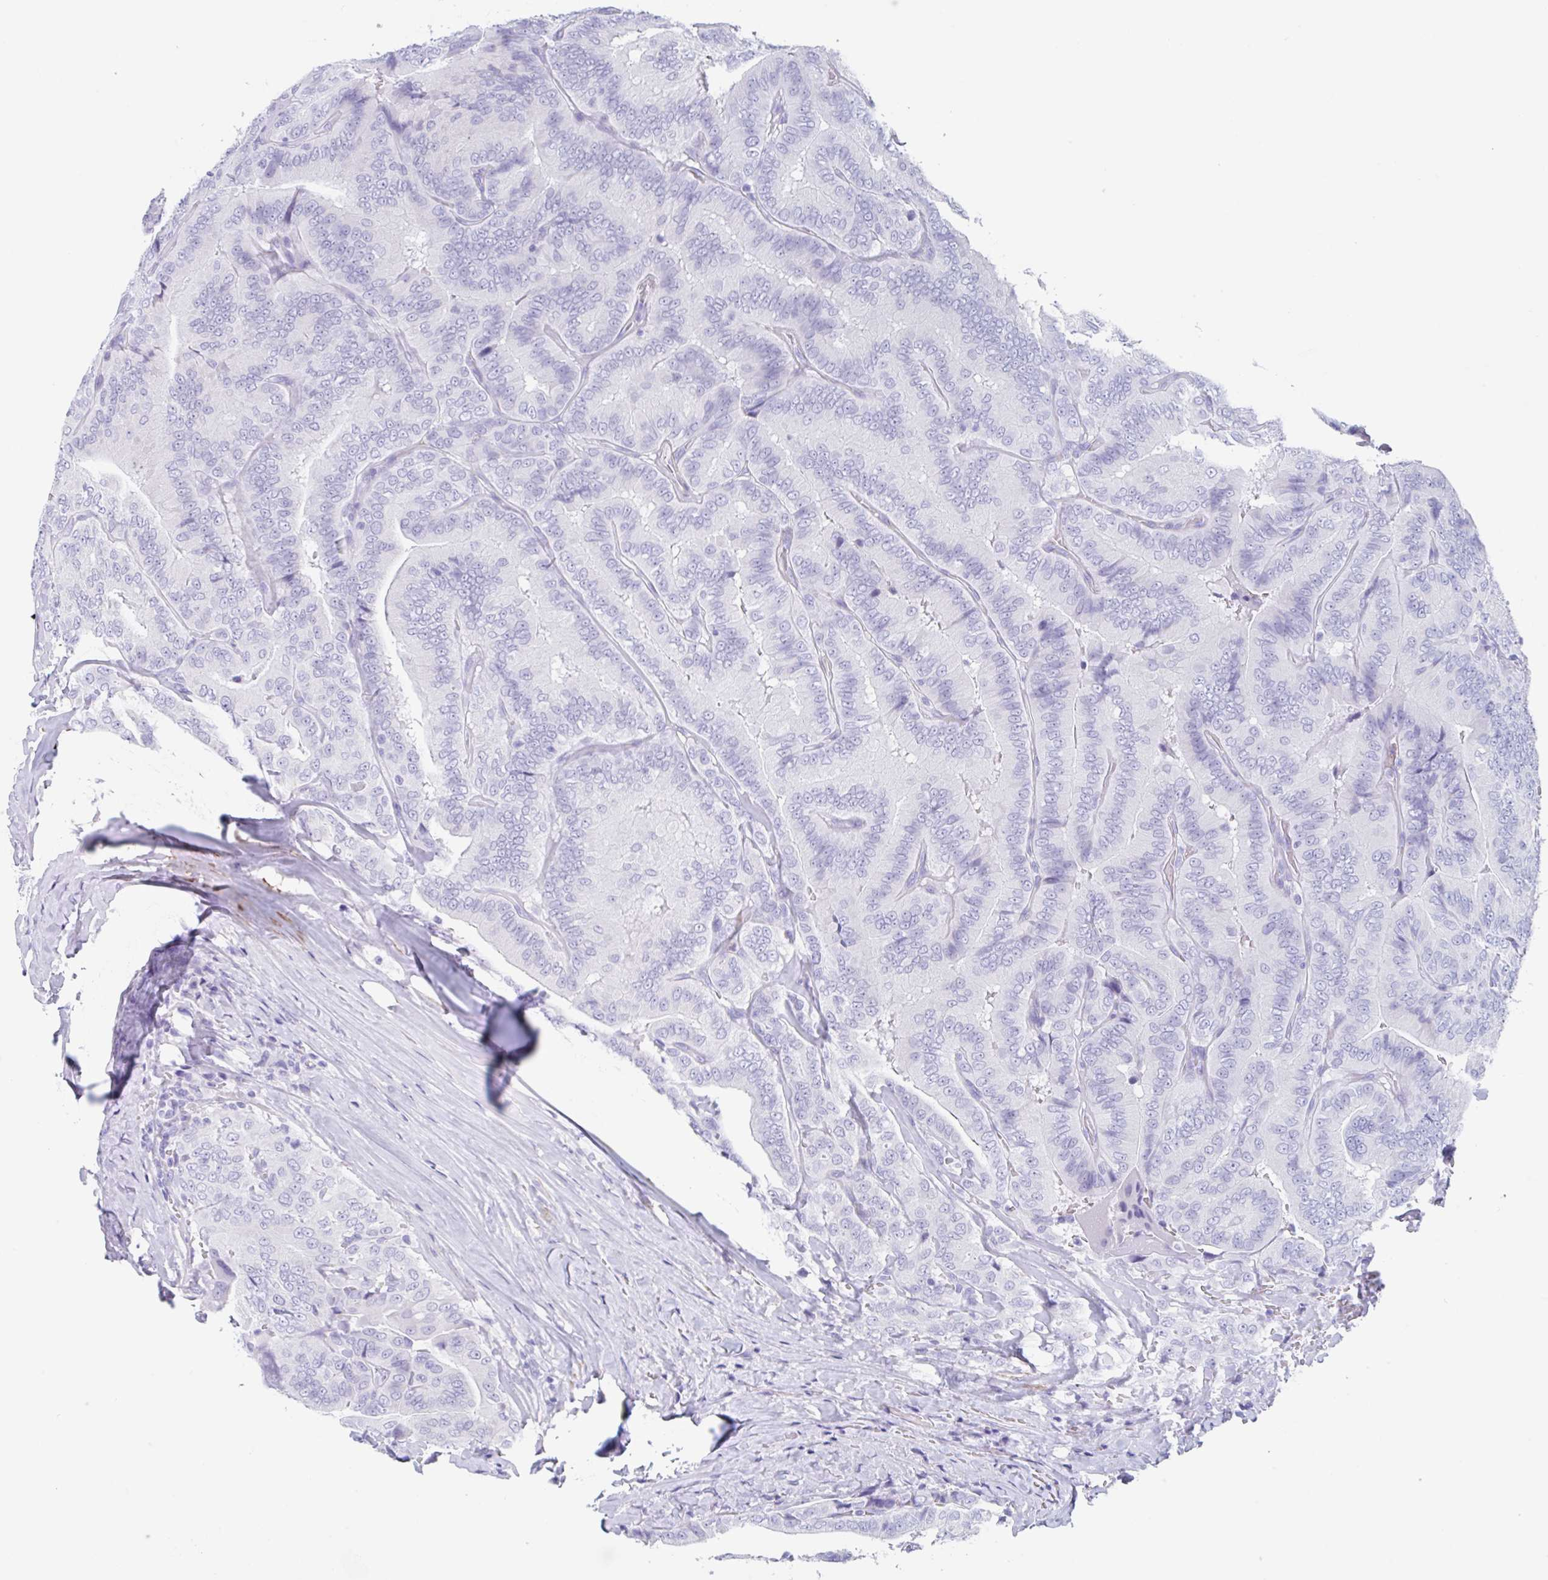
{"staining": {"intensity": "negative", "quantity": "none", "location": "none"}, "tissue": "thyroid cancer", "cell_type": "Tumor cells", "image_type": "cancer", "snomed": [{"axis": "morphology", "description": "Papillary adenocarcinoma, NOS"}, {"axis": "topography", "description": "Thyroid gland"}], "caption": "IHC photomicrograph of human thyroid cancer (papillary adenocarcinoma) stained for a protein (brown), which demonstrates no expression in tumor cells. (DAB IHC, high magnification).", "gene": "TAS2R41", "patient": {"sex": "male", "age": 61}}